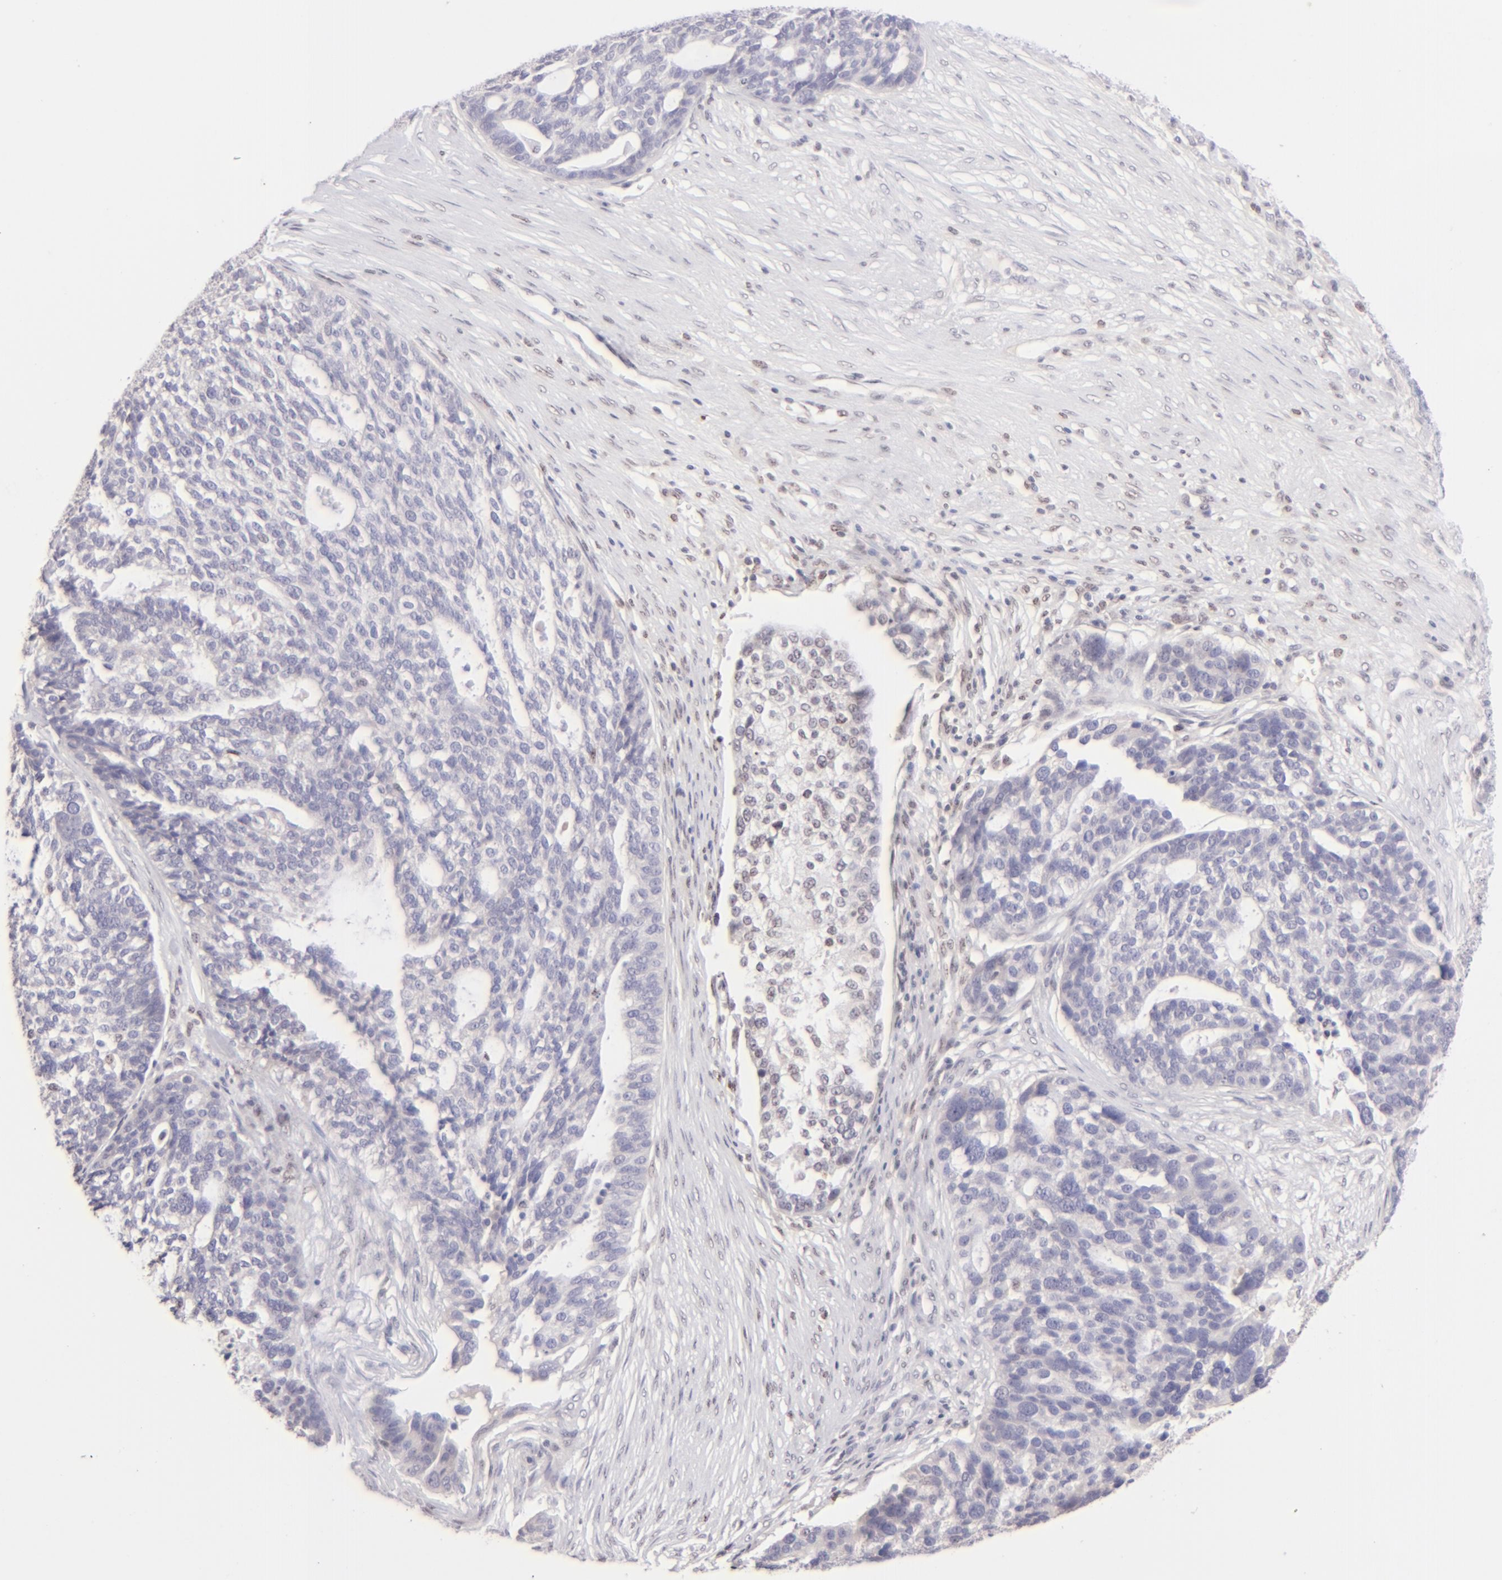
{"staining": {"intensity": "negative", "quantity": "none", "location": "none"}, "tissue": "ovarian cancer", "cell_type": "Tumor cells", "image_type": "cancer", "snomed": [{"axis": "morphology", "description": "Cystadenocarcinoma, serous, NOS"}, {"axis": "topography", "description": "Ovary"}], "caption": "A high-resolution image shows immunohistochemistry (IHC) staining of ovarian serous cystadenocarcinoma, which shows no significant staining in tumor cells.", "gene": "MAGEA1", "patient": {"sex": "female", "age": 59}}